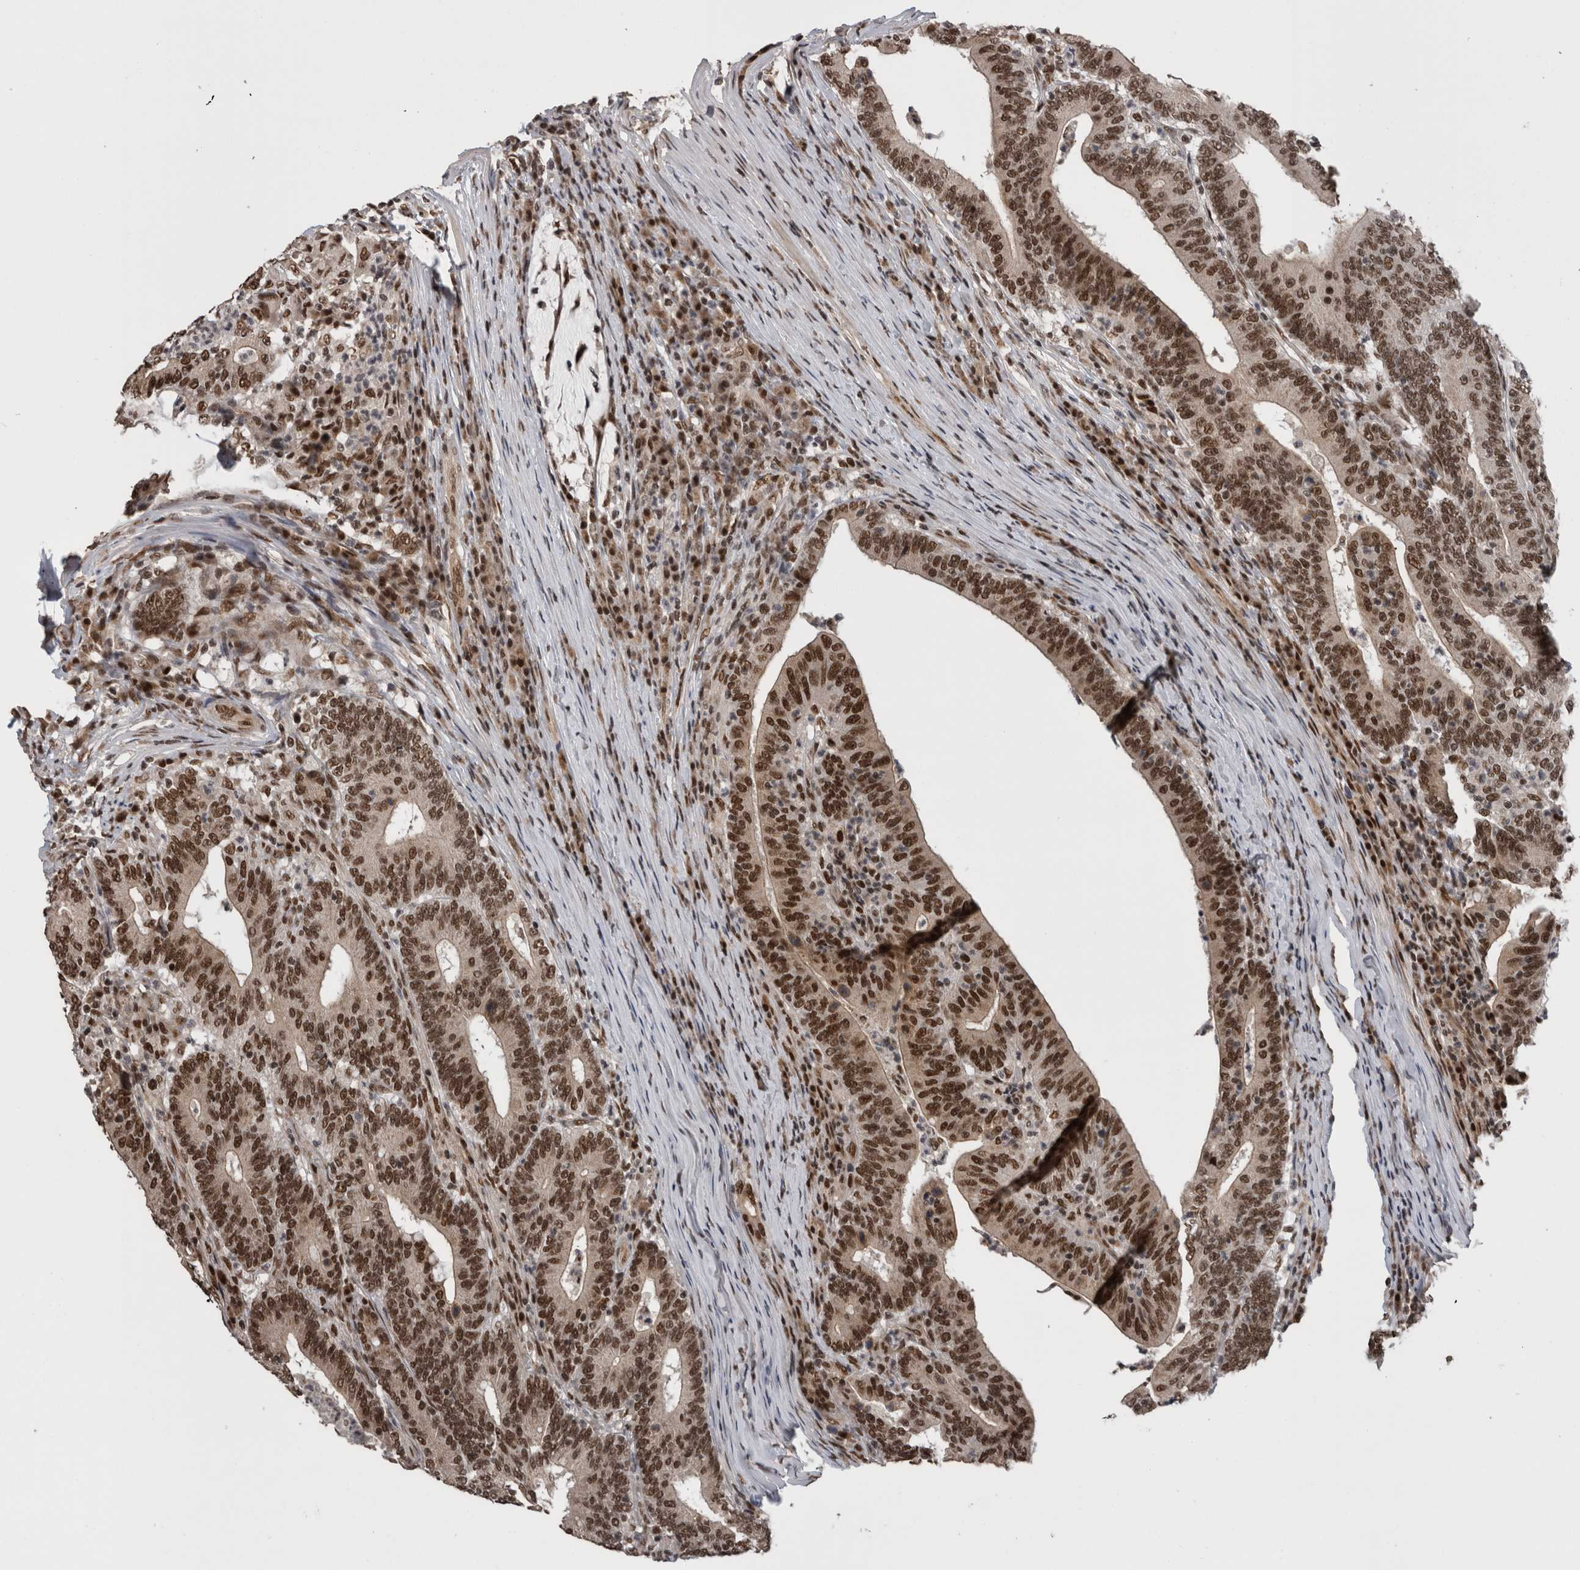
{"staining": {"intensity": "strong", "quantity": ">75%", "location": "nuclear"}, "tissue": "colorectal cancer", "cell_type": "Tumor cells", "image_type": "cancer", "snomed": [{"axis": "morphology", "description": "Adenocarcinoma, NOS"}, {"axis": "topography", "description": "Colon"}], "caption": "Colorectal cancer tissue shows strong nuclear expression in approximately >75% of tumor cells Using DAB (brown) and hematoxylin (blue) stains, captured at high magnification using brightfield microscopy.", "gene": "CPSF2", "patient": {"sex": "female", "age": 66}}